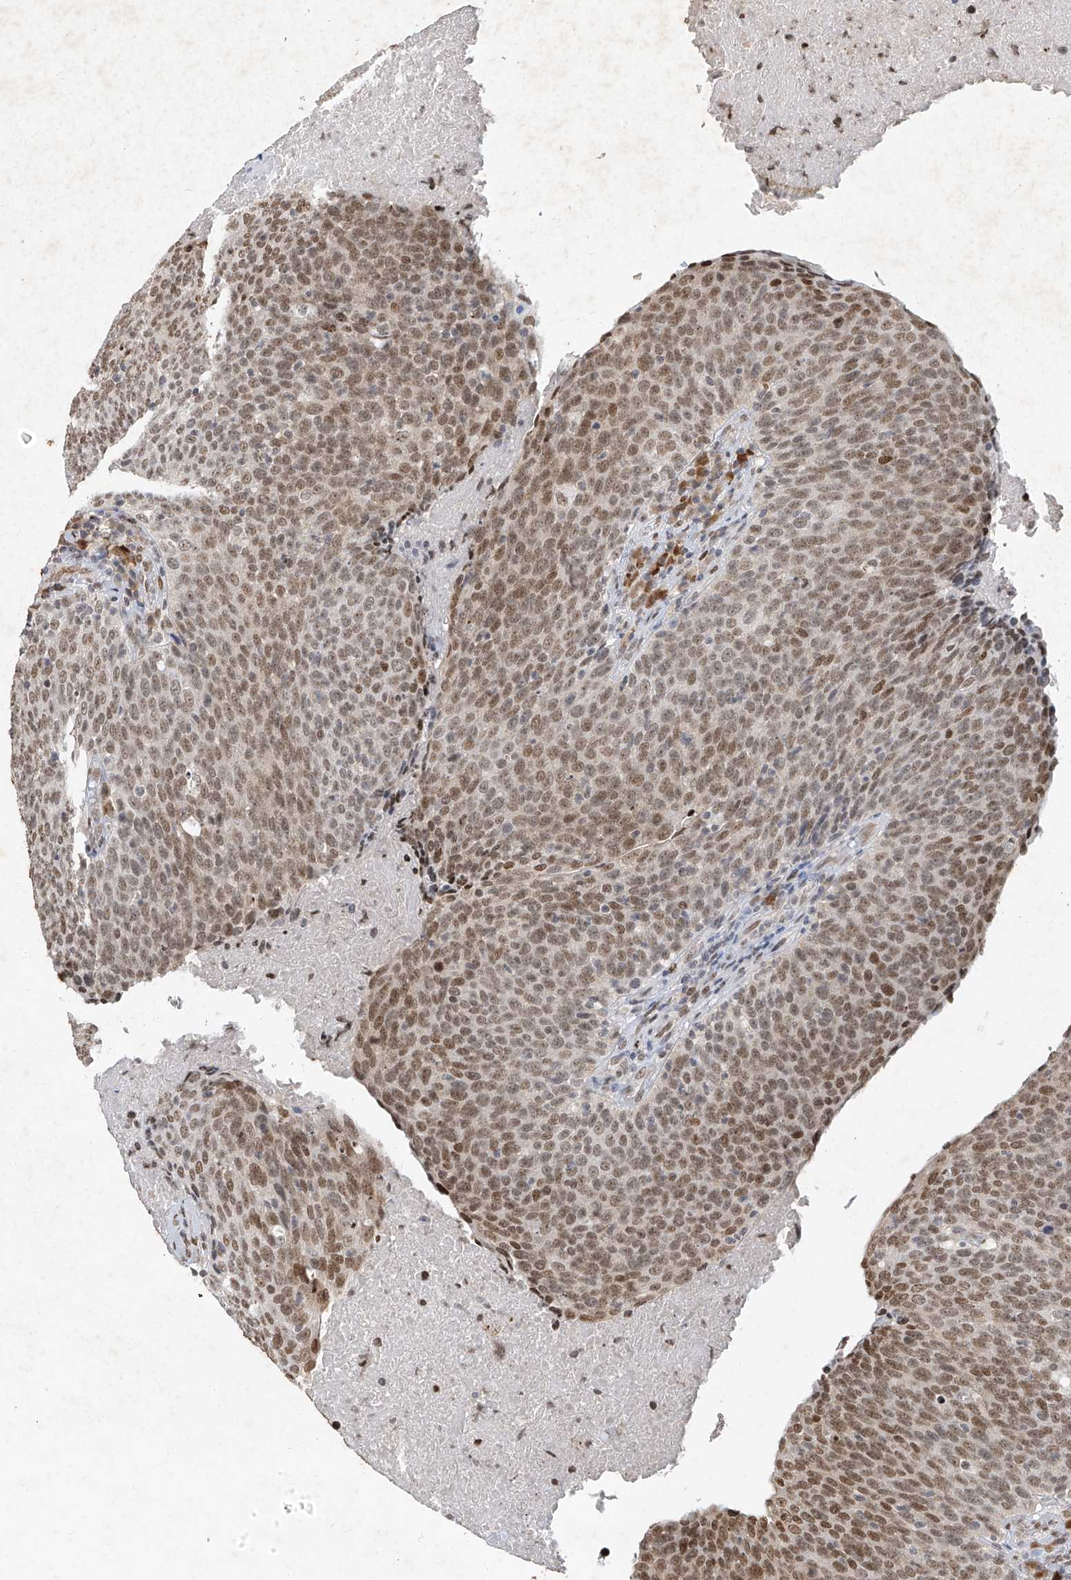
{"staining": {"intensity": "moderate", "quantity": ">75%", "location": "nuclear"}, "tissue": "head and neck cancer", "cell_type": "Tumor cells", "image_type": "cancer", "snomed": [{"axis": "morphology", "description": "Squamous cell carcinoma, NOS"}, {"axis": "morphology", "description": "Squamous cell carcinoma, metastatic, NOS"}, {"axis": "topography", "description": "Lymph node"}, {"axis": "topography", "description": "Head-Neck"}], "caption": "This photomicrograph demonstrates immunohistochemistry staining of human head and neck cancer (squamous cell carcinoma), with medium moderate nuclear staining in approximately >75% of tumor cells.", "gene": "ATRIP", "patient": {"sex": "male", "age": 62}}